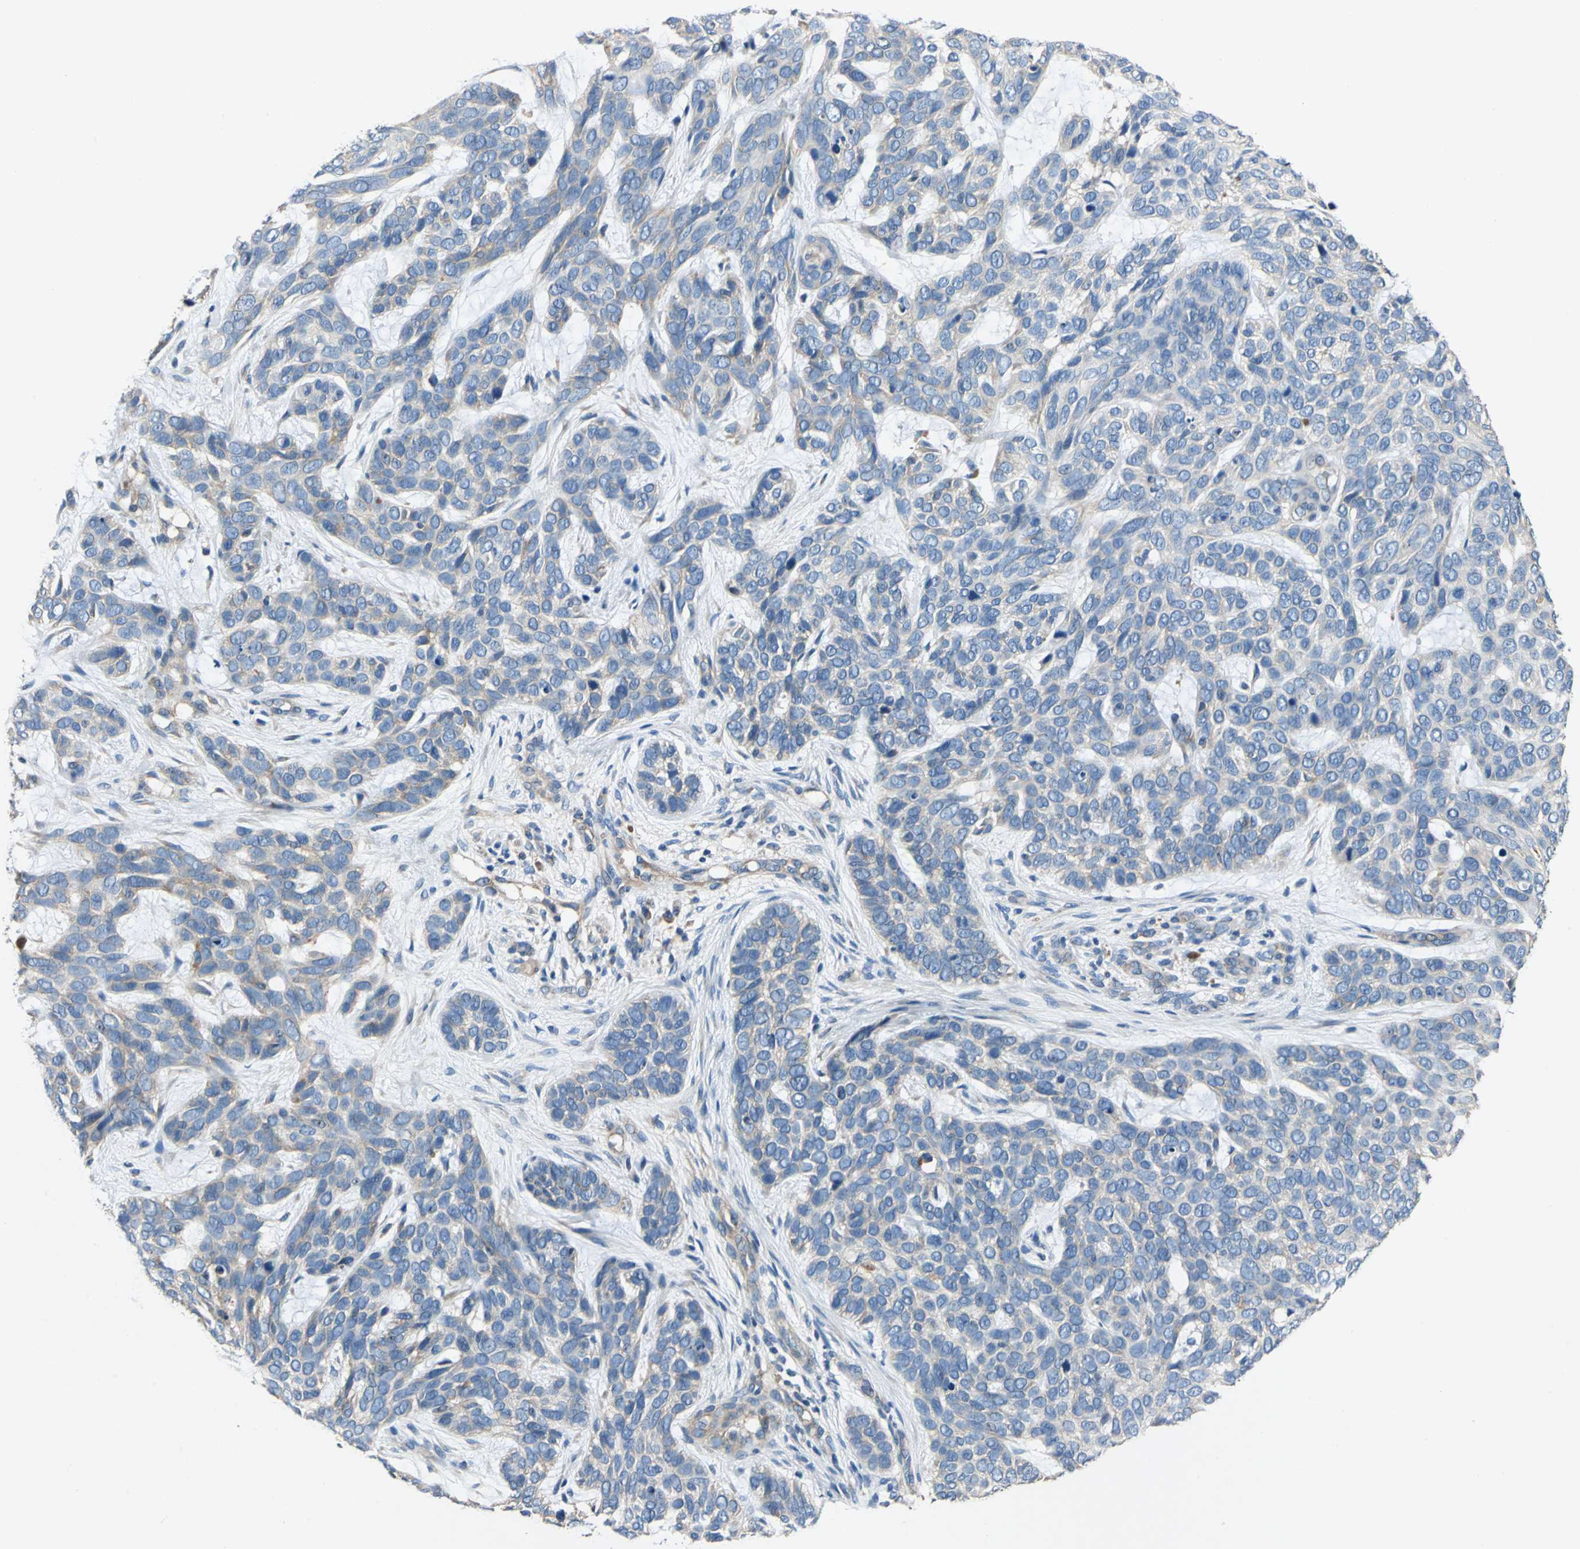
{"staining": {"intensity": "weak", "quantity": ">75%", "location": "cytoplasmic/membranous"}, "tissue": "skin cancer", "cell_type": "Tumor cells", "image_type": "cancer", "snomed": [{"axis": "morphology", "description": "Basal cell carcinoma"}, {"axis": "topography", "description": "Skin"}], "caption": "The histopathology image demonstrates immunohistochemical staining of skin basal cell carcinoma. There is weak cytoplasmic/membranous expression is seen in approximately >75% of tumor cells.", "gene": "DDX3Y", "patient": {"sex": "male", "age": 87}}